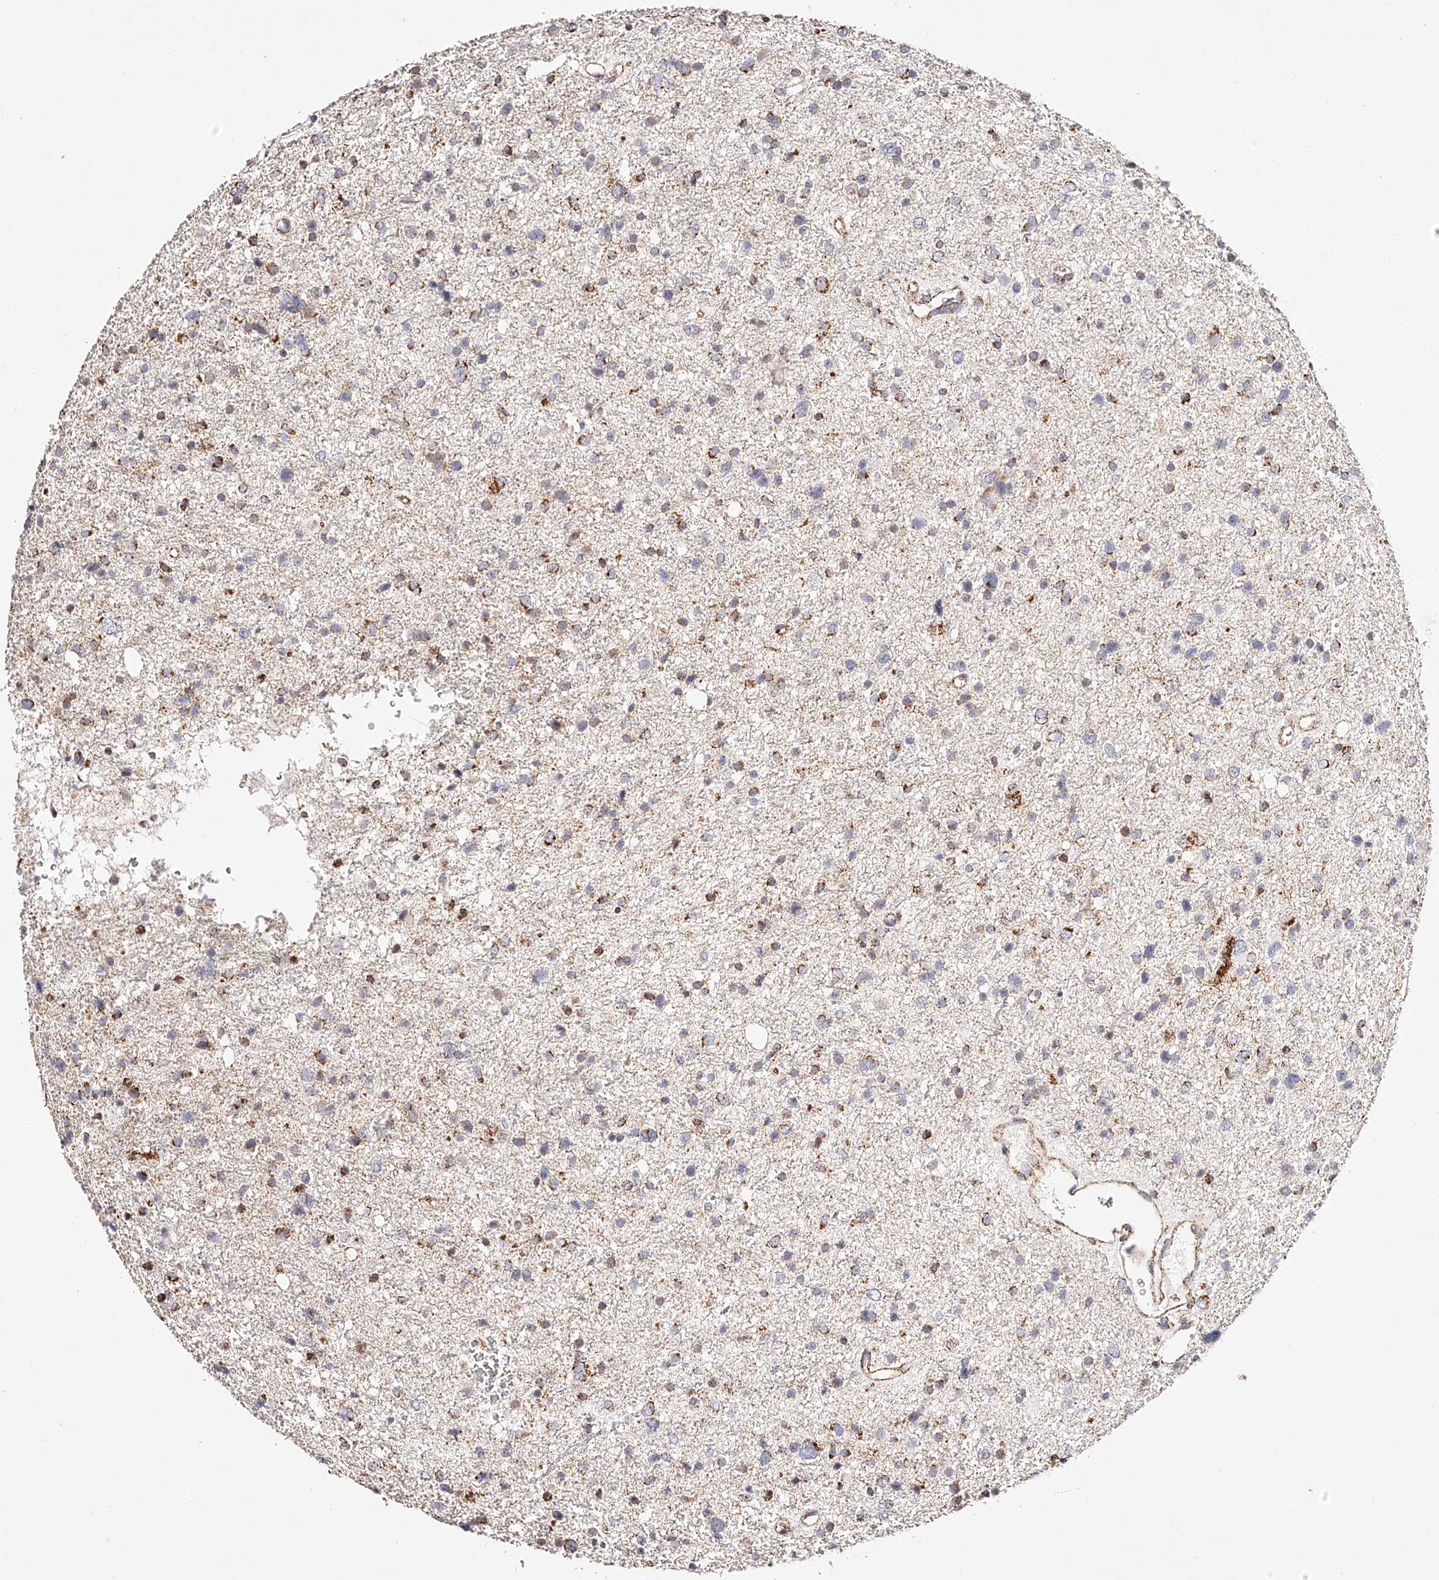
{"staining": {"intensity": "moderate", "quantity": "<25%", "location": "cytoplasmic/membranous"}, "tissue": "glioma", "cell_type": "Tumor cells", "image_type": "cancer", "snomed": [{"axis": "morphology", "description": "Glioma, malignant, Low grade"}, {"axis": "topography", "description": "Brain"}], "caption": "A photomicrograph of glioma stained for a protein displays moderate cytoplasmic/membranous brown staining in tumor cells.", "gene": "NDUFV3", "patient": {"sex": "female", "age": 37}}